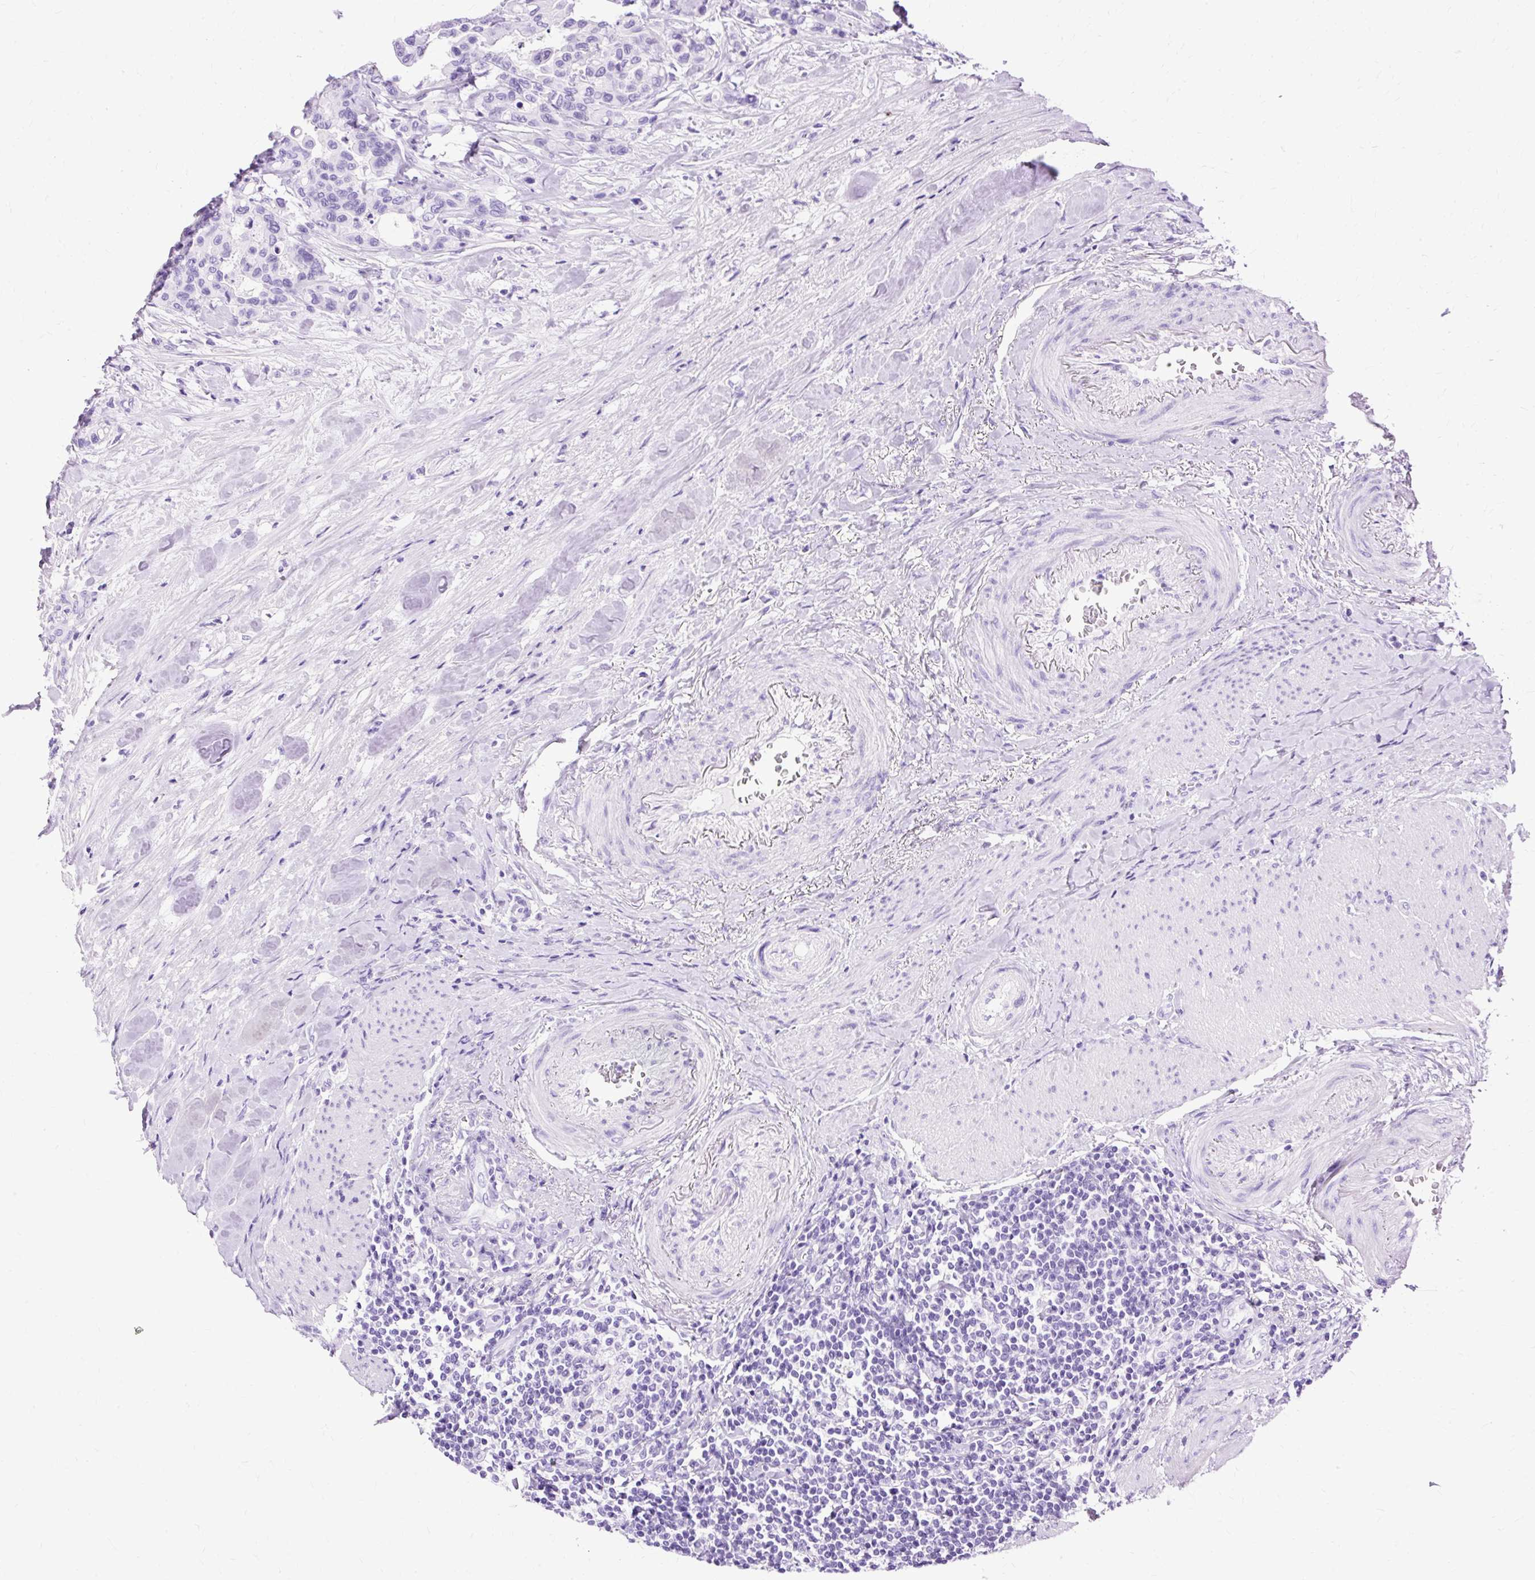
{"staining": {"intensity": "negative", "quantity": "none", "location": "none"}, "tissue": "colorectal cancer", "cell_type": "Tumor cells", "image_type": "cancer", "snomed": [{"axis": "morphology", "description": "Adenocarcinoma, NOS"}, {"axis": "topography", "description": "Colon"}], "caption": "The image reveals no staining of tumor cells in adenocarcinoma (colorectal).", "gene": "SLC8A2", "patient": {"sex": "male", "age": 82}}